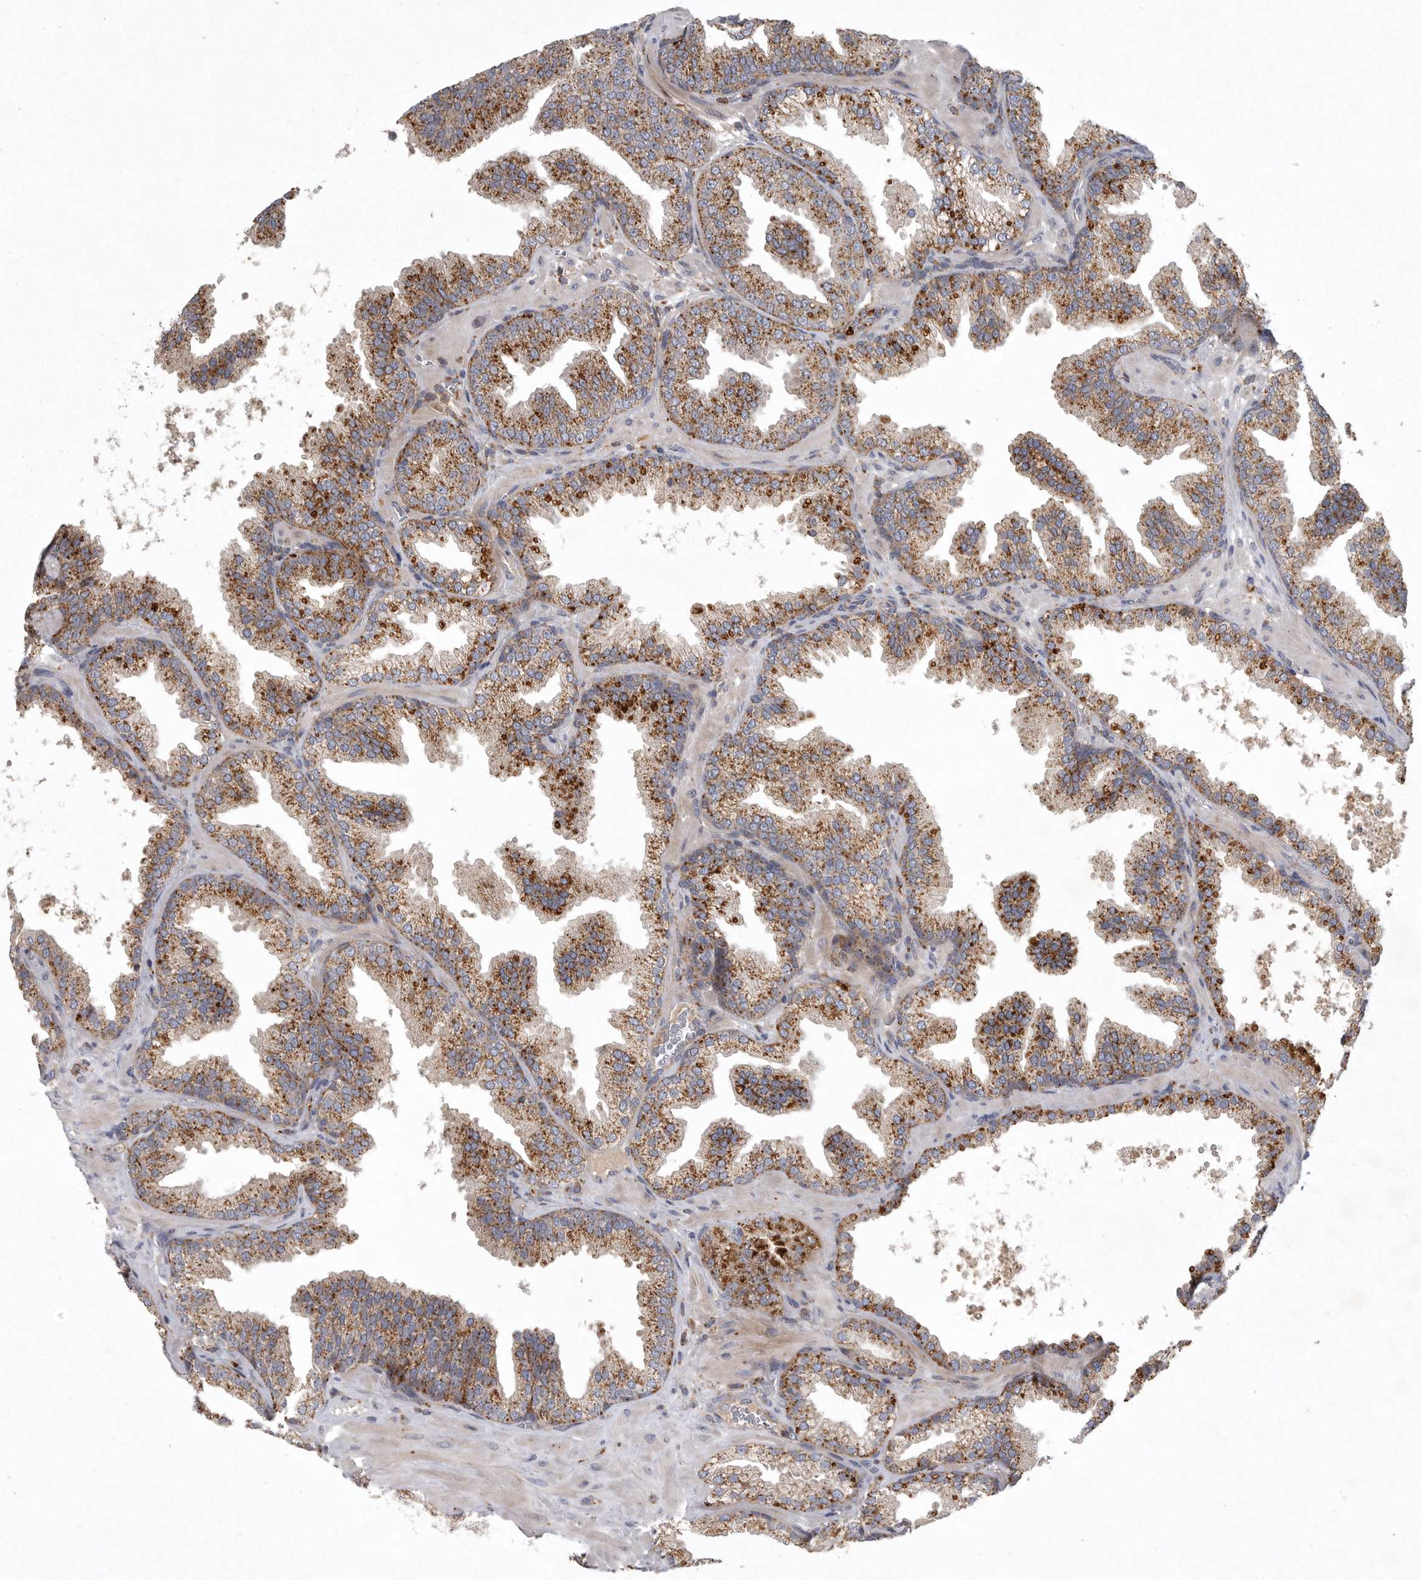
{"staining": {"intensity": "moderate", "quantity": ">75%", "location": "cytoplasmic/membranous"}, "tissue": "prostate cancer", "cell_type": "Tumor cells", "image_type": "cancer", "snomed": [{"axis": "morphology", "description": "Adenocarcinoma, Low grade"}, {"axis": "topography", "description": "Prostate"}], "caption": "About >75% of tumor cells in human prostate adenocarcinoma (low-grade) exhibit moderate cytoplasmic/membranous protein staining as visualized by brown immunohistochemical staining.", "gene": "LAMTOR3", "patient": {"sex": "male", "age": 62}}